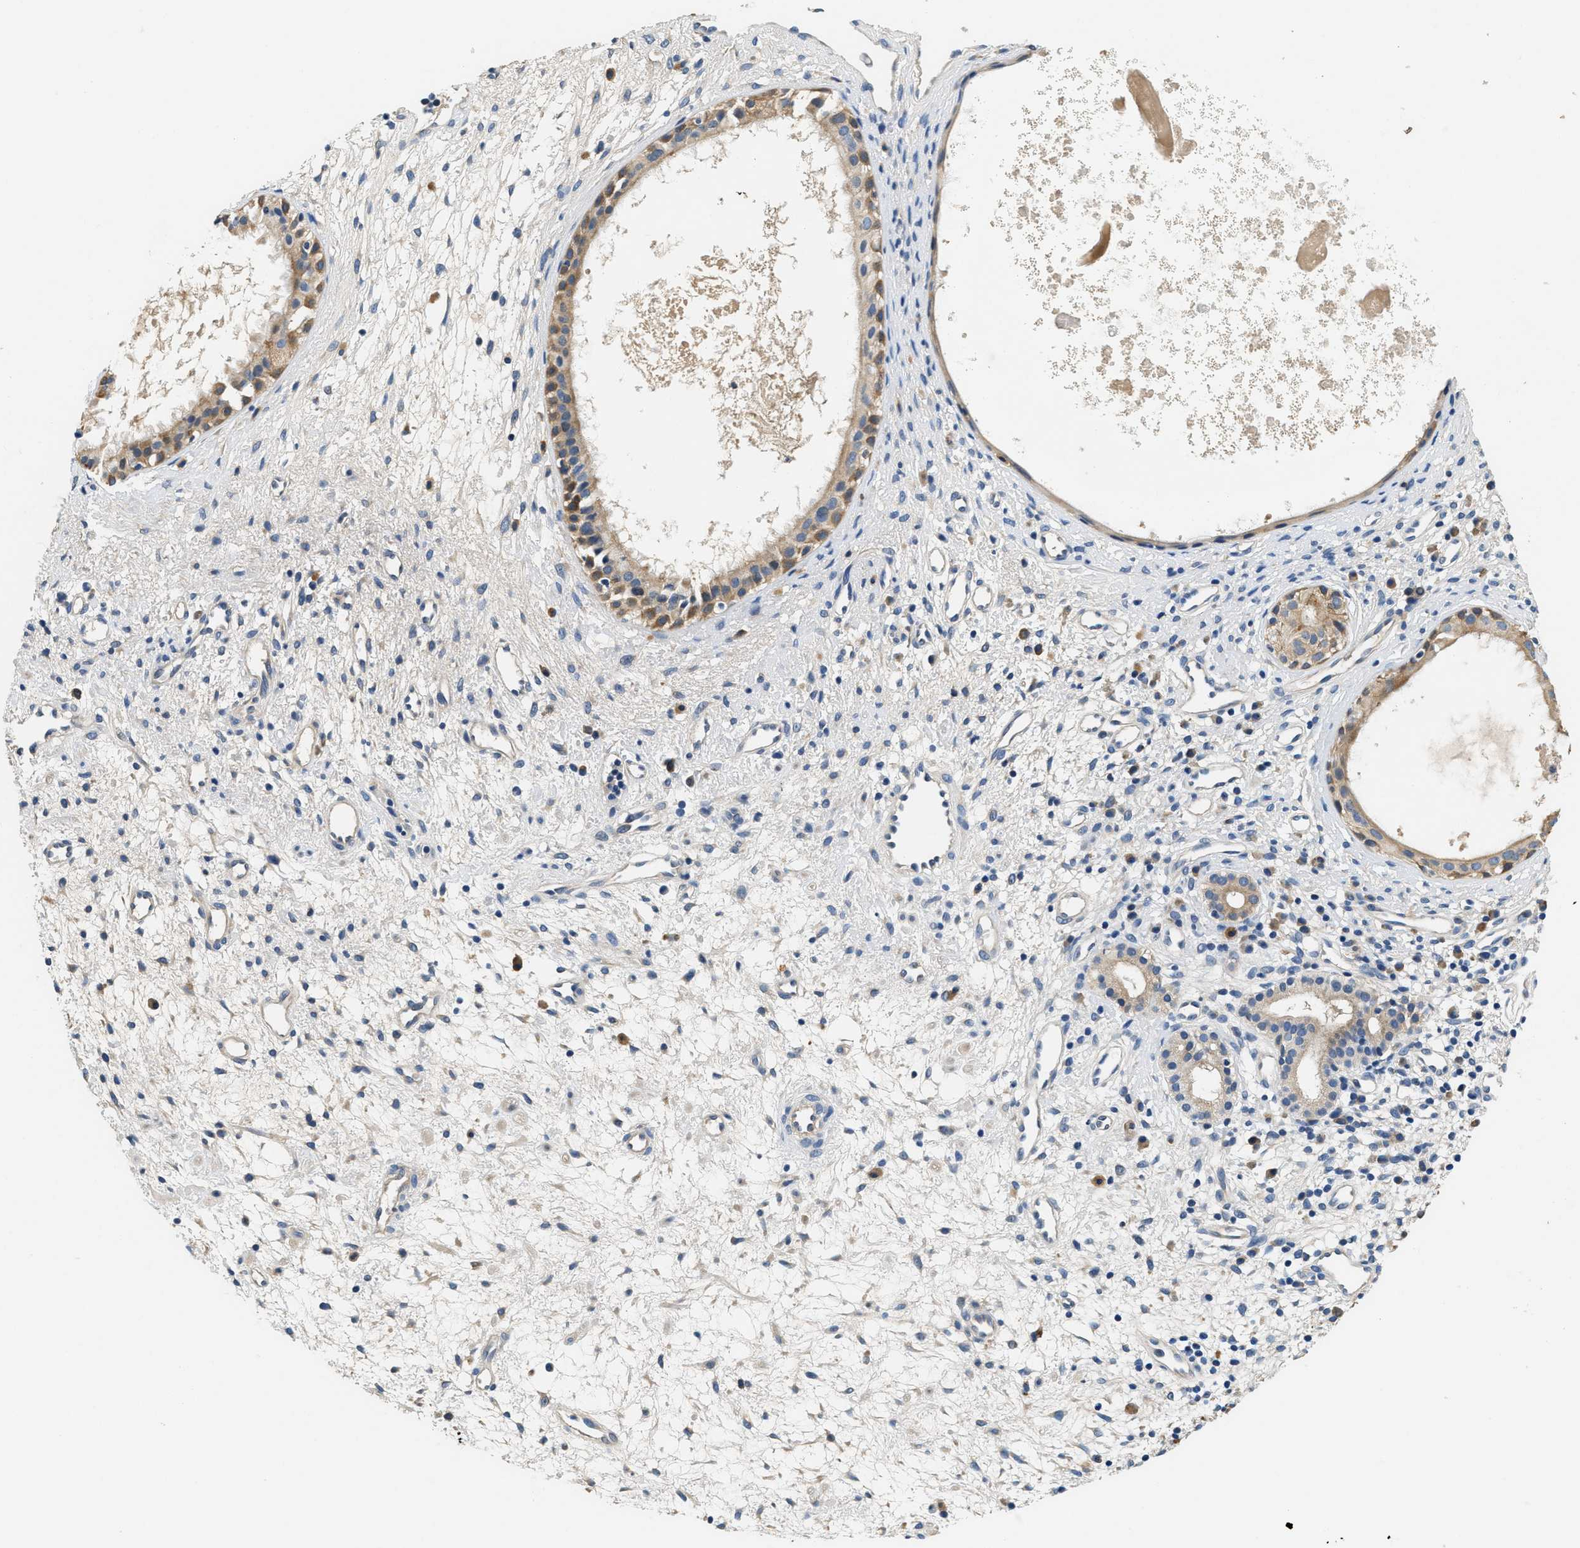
{"staining": {"intensity": "moderate", "quantity": ">75%", "location": "cytoplasmic/membranous"}, "tissue": "nasopharynx", "cell_type": "Respiratory epithelial cells", "image_type": "normal", "snomed": [{"axis": "morphology", "description": "Normal tissue, NOS"}, {"axis": "topography", "description": "Nasopharynx"}], "caption": "The image displays staining of benign nasopharynx, revealing moderate cytoplasmic/membranous protein staining (brown color) within respiratory epithelial cells. (DAB IHC with brightfield microscopy, high magnification).", "gene": "ALDH3A2", "patient": {"sex": "male", "age": 22}}